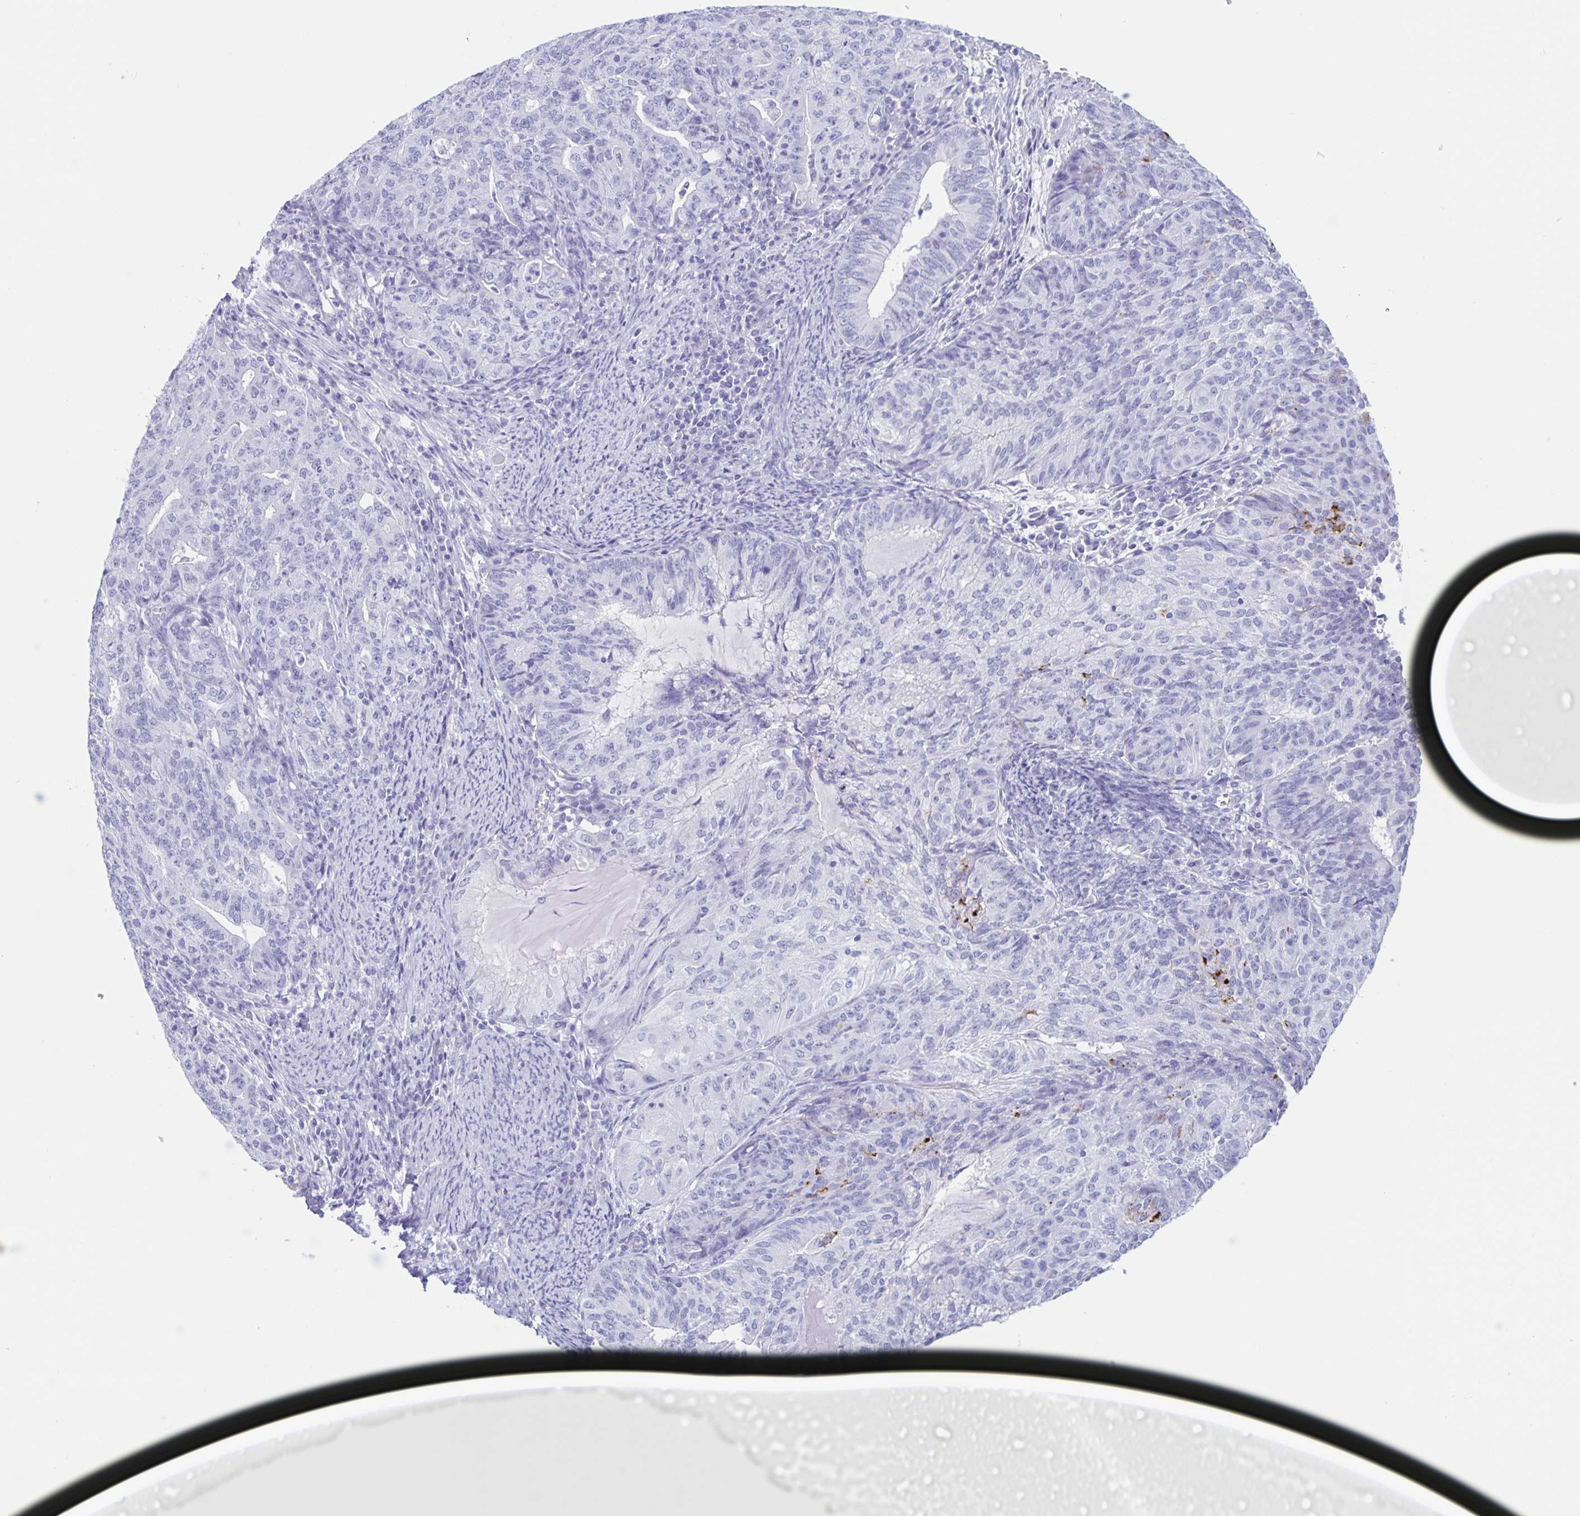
{"staining": {"intensity": "negative", "quantity": "none", "location": "none"}, "tissue": "endometrial cancer", "cell_type": "Tumor cells", "image_type": "cancer", "snomed": [{"axis": "morphology", "description": "Adenocarcinoma, NOS"}, {"axis": "topography", "description": "Endometrium"}], "caption": "A micrograph of human endometrial adenocarcinoma is negative for staining in tumor cells.", "gene": "DMBT1", "patient": {"sex": "female", "age": 82}}